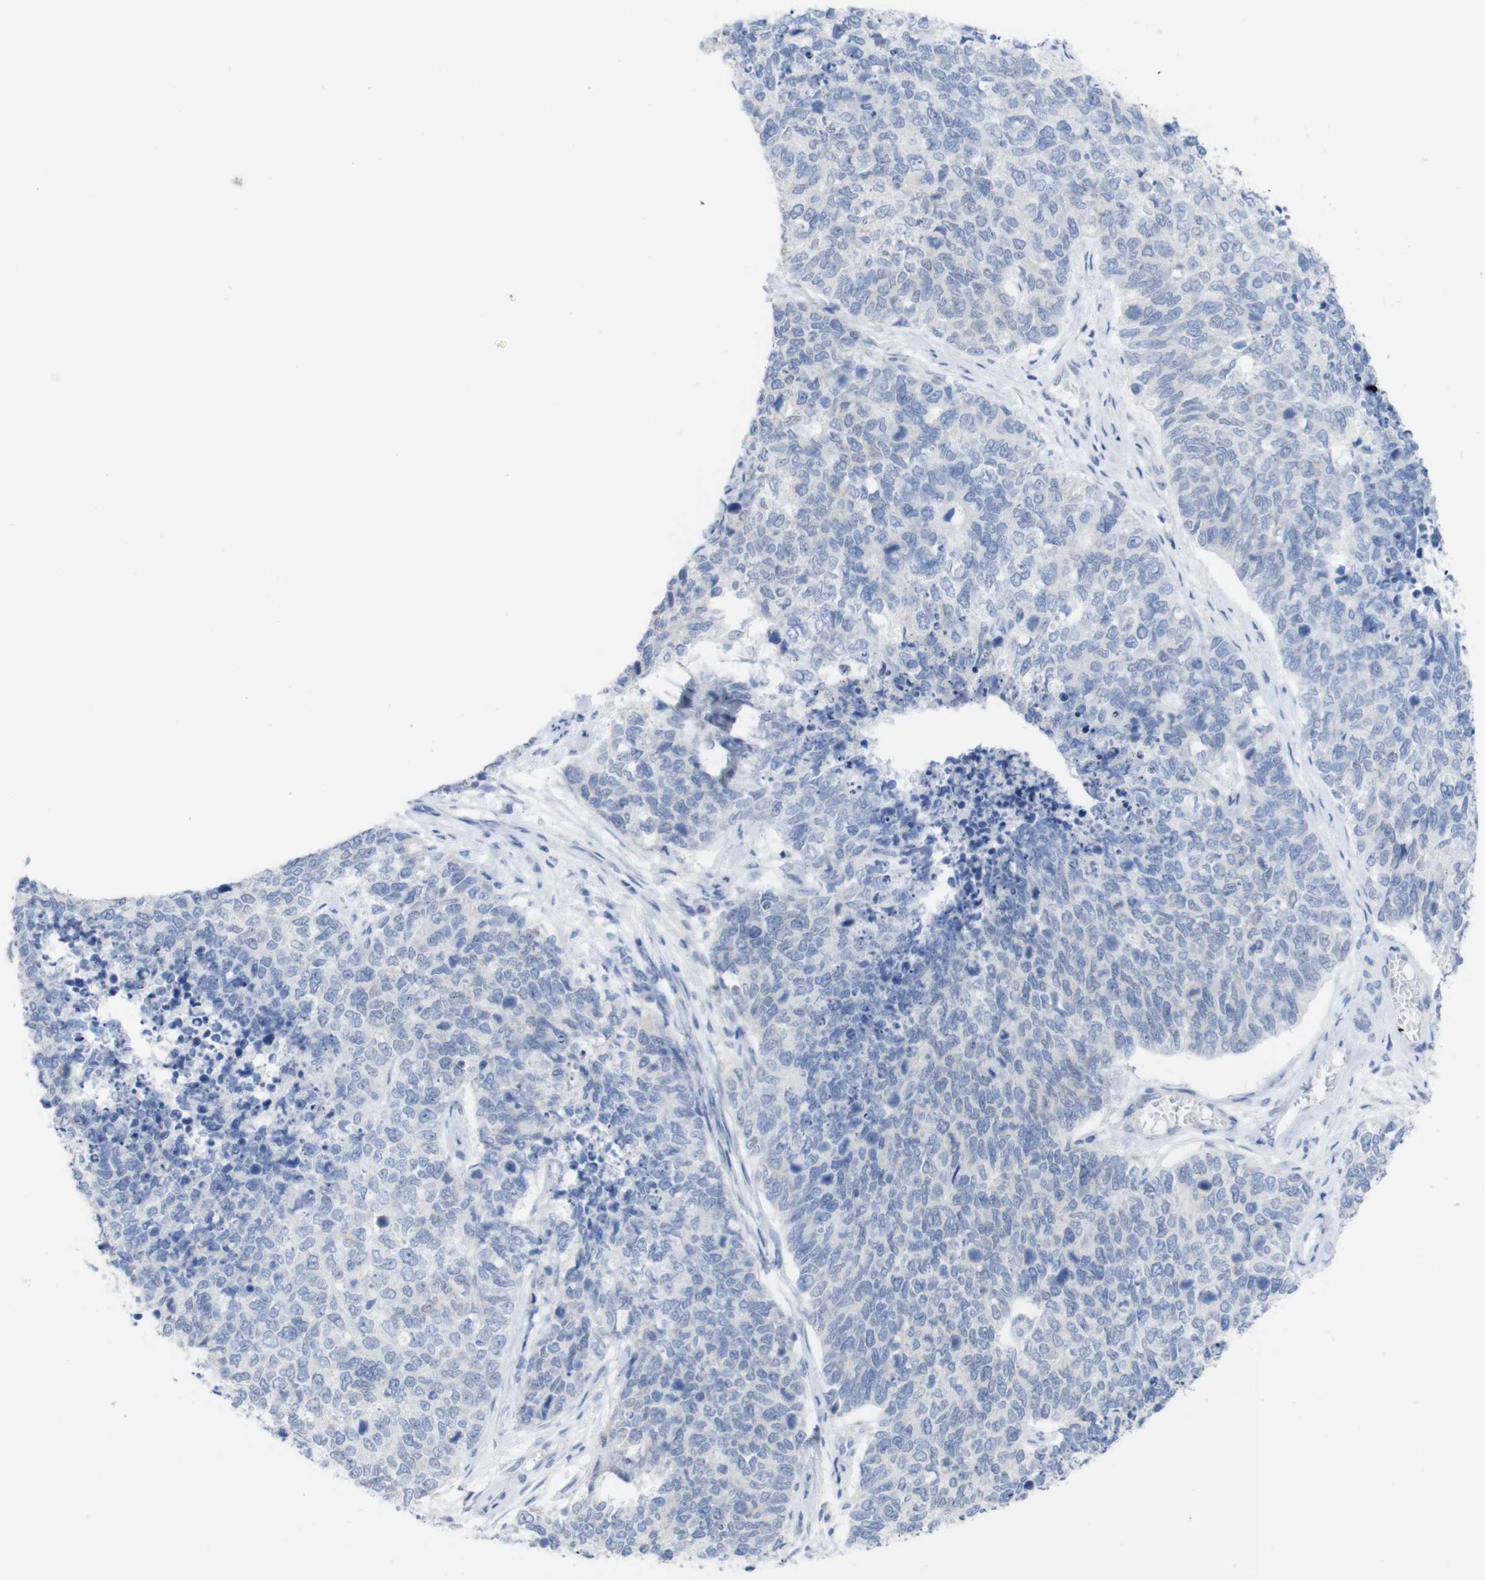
{"staining": {"intensity": "negative", "quantity": "none", "location": "none"}, "tissue": "cervical cancer", "cell_type": "Tumor cells", "image_type": "cancer", "snomed": [{"axis": "morphology", "description": "Squamous cell carcinoma, NOS"}, {"axis": "topography", "description": "Cervix"}], "caption": "Immunohistochemistry (IHC) of human cervical cancer reveals no staining in tumor cells. (Stains: DAB immunohistochemistry (IHC) with hematoxylin counter stain, Microscopy: brightfield microscopy at high magnification).", "gene": "PNMA1", "patient": {"sex": "female", "age": 63}}